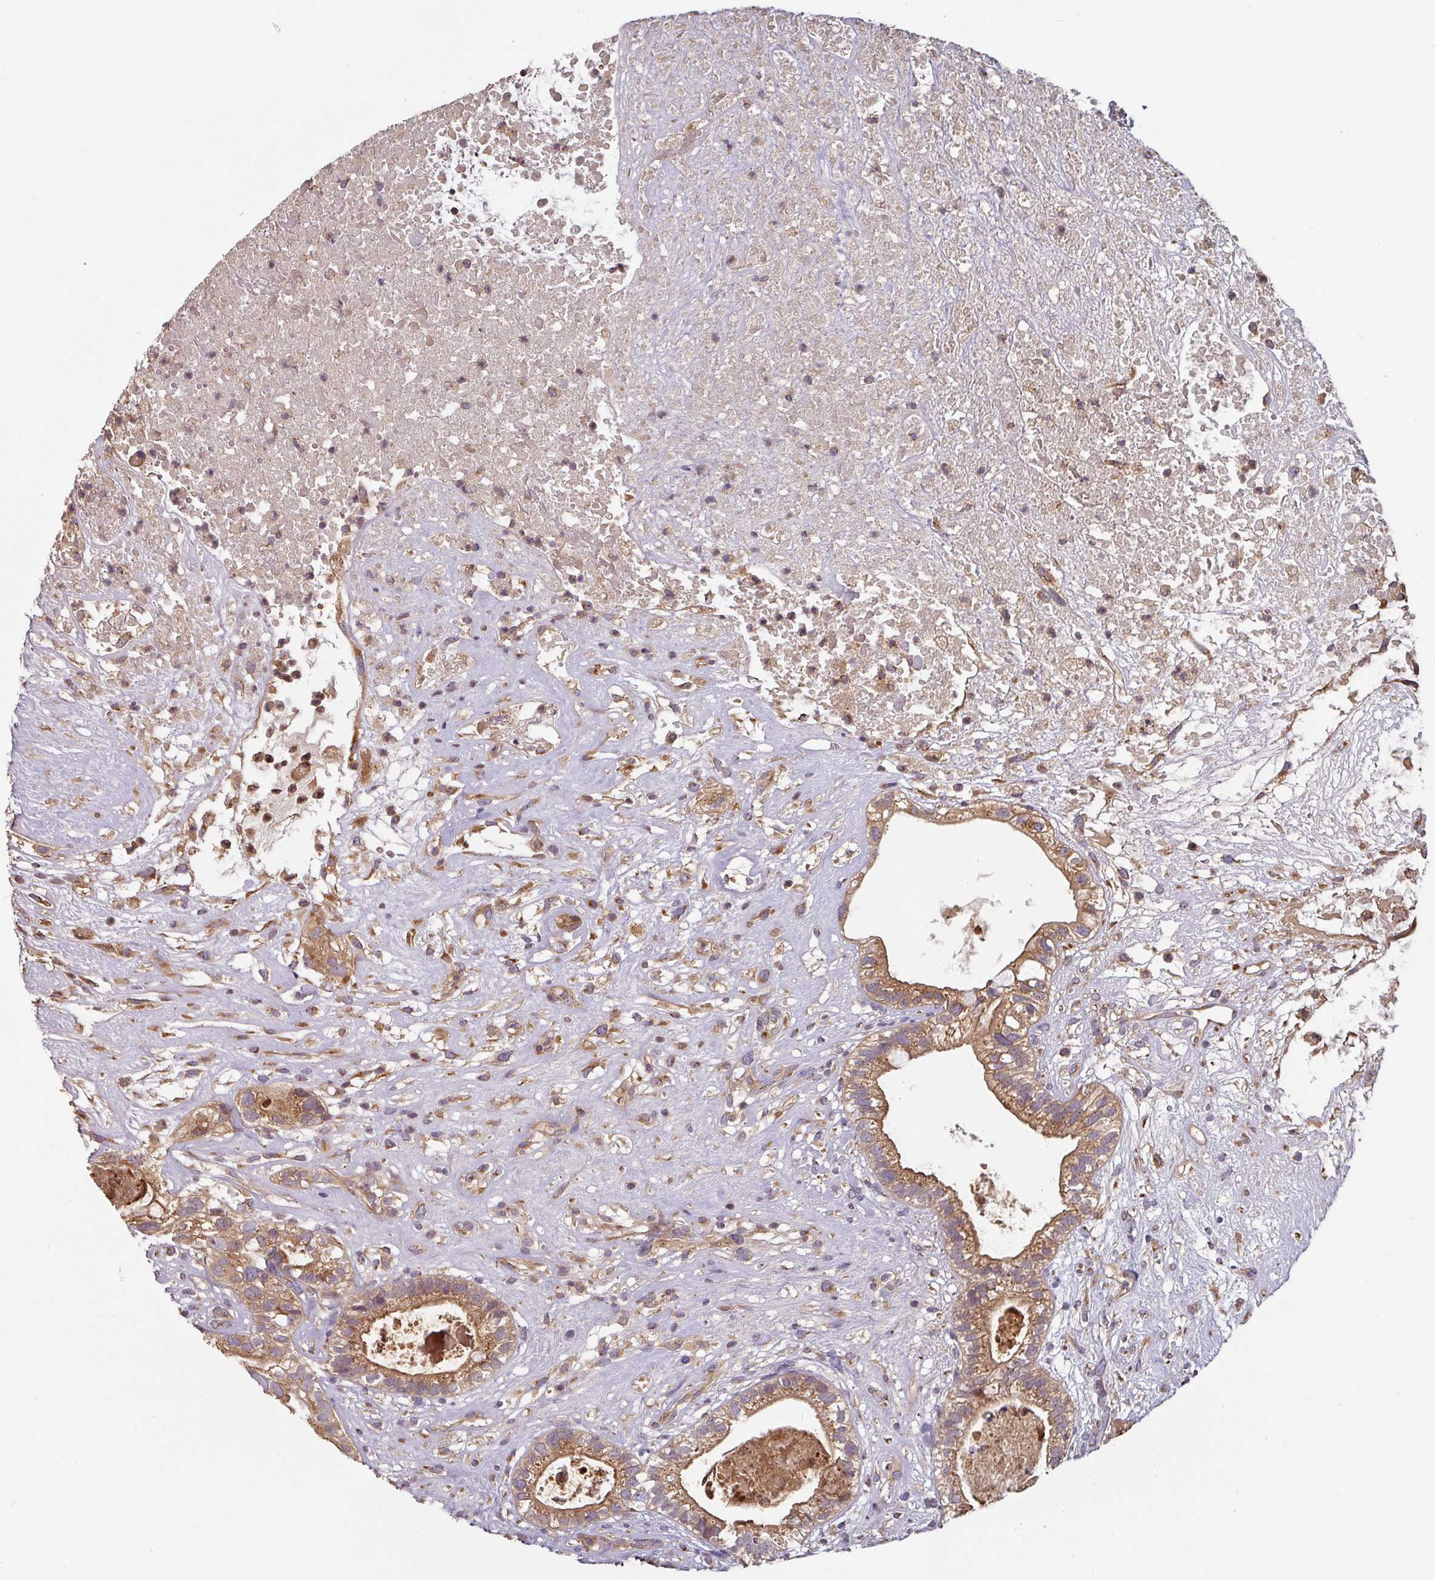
{"staining": {"intensity": "moderate", "quantity": ">75%", "location": "cytoplasmic/membranous"}, "tissue": "testis cancer", "cell_type": "Tumor cells", "image_type": "cancer", "snomed": [{"axis": "morphology", "description": "Seminoma, NOS"}, {"axis": "morphology", "description": "Carcinoma, Embryonal, NOS"}, {"axis": "topography", "description": "Testis"}], "caption": "Moderate cytoplasmic/membranous staining is present in approximately >75% of tumor cells in testis embryonal carcinoma.", "gene": "SIK1", "patient": {"sex": "male", "age": 41}}